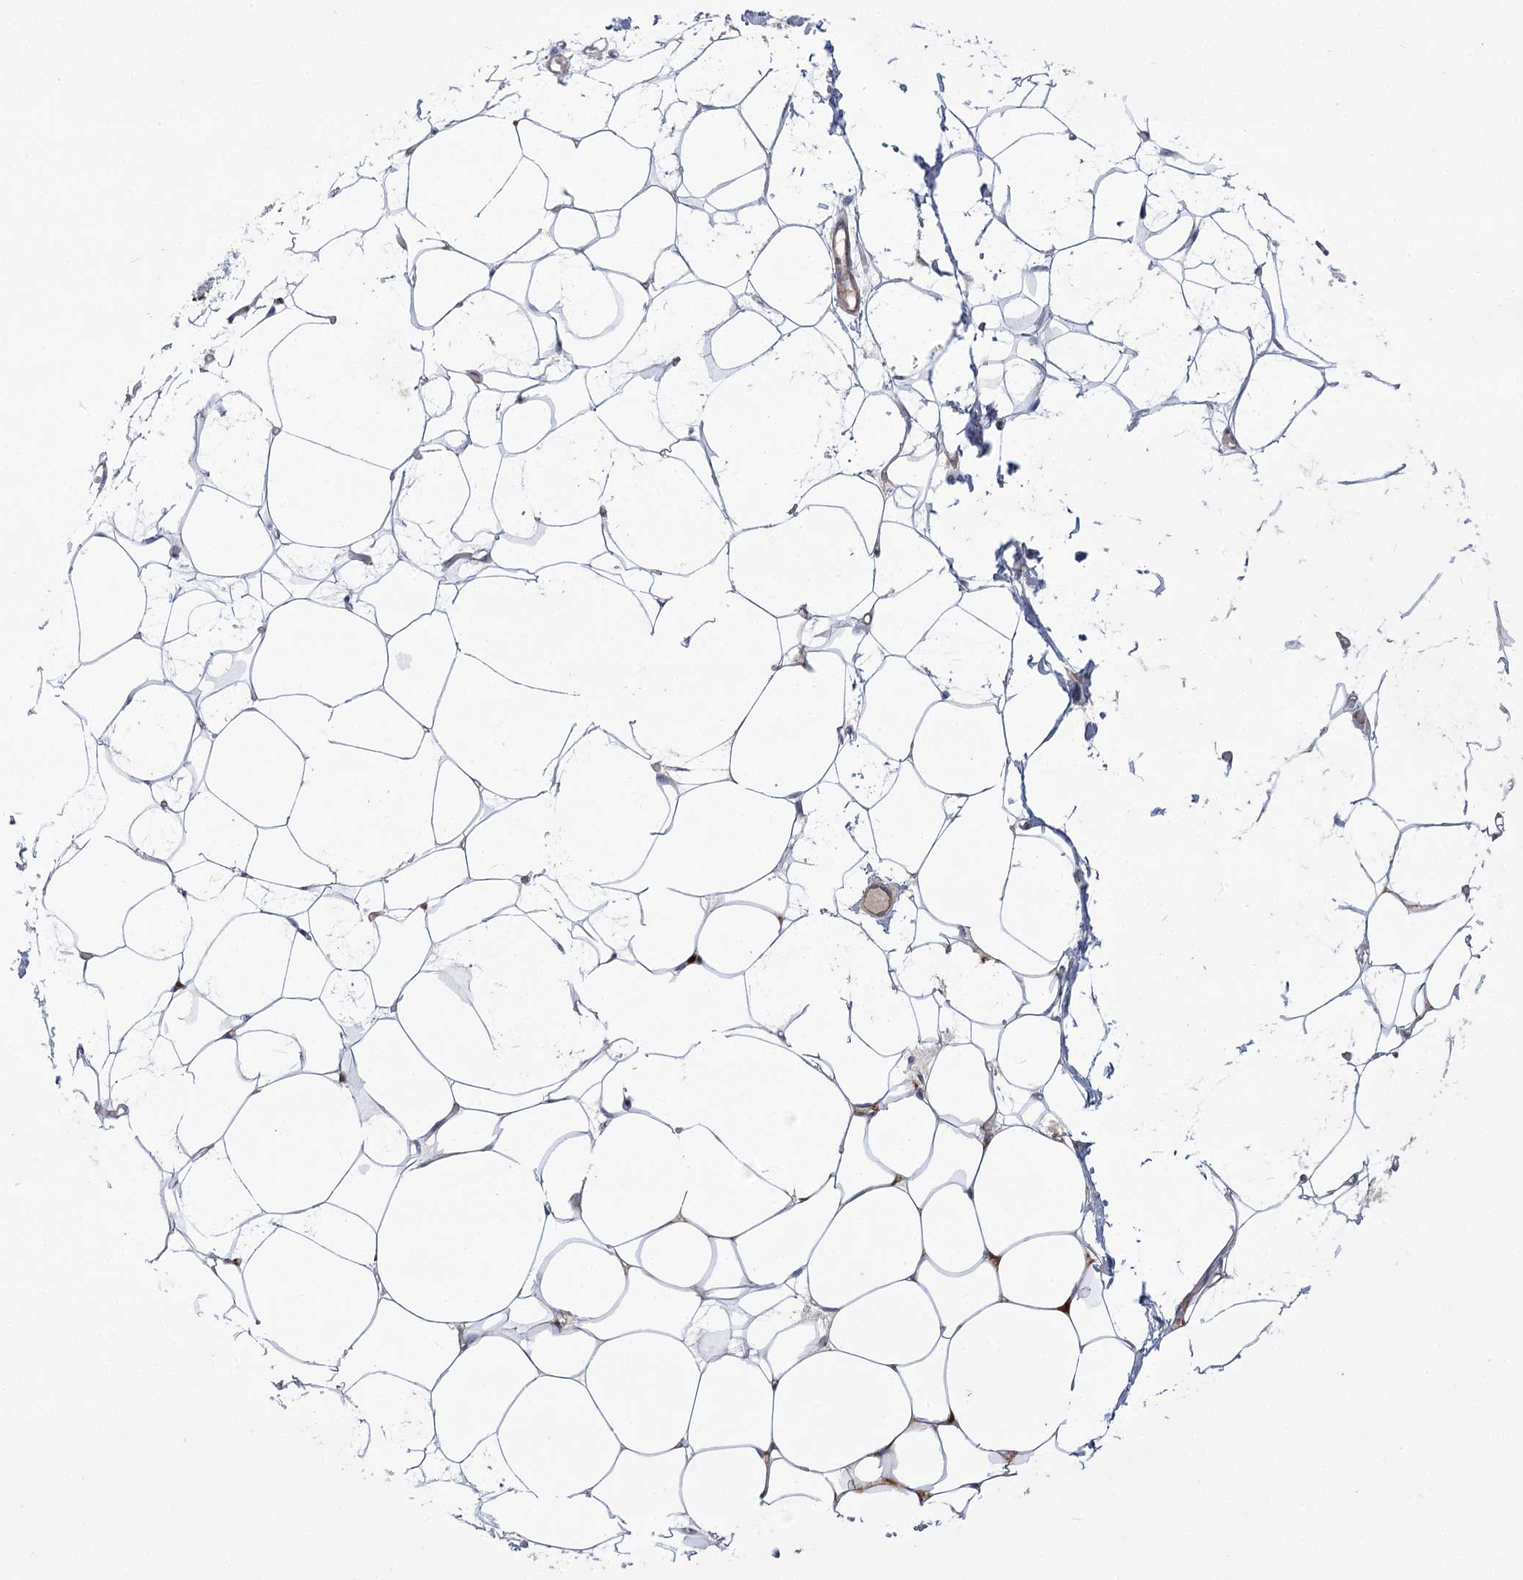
{"staining": {"intensity": "moderate", "quantity": "<25%", "location": "nuclear"}, "tissue": "adipose tissue", "cell_type": "Adipocytes", "image_type": "normal", "snomed": [{"axis": "morphology", "description": "Normal tissue, NOS"}, {"axis": "topography", "description": "Breast"}], "caption": "Human adipose tissue stained for a protein (brown) exhibits moderate nuclear positive staining in about <25% of adipocytes.", "gene": "ANKRD23", "patient": {"sex": "female", "age": 23}}